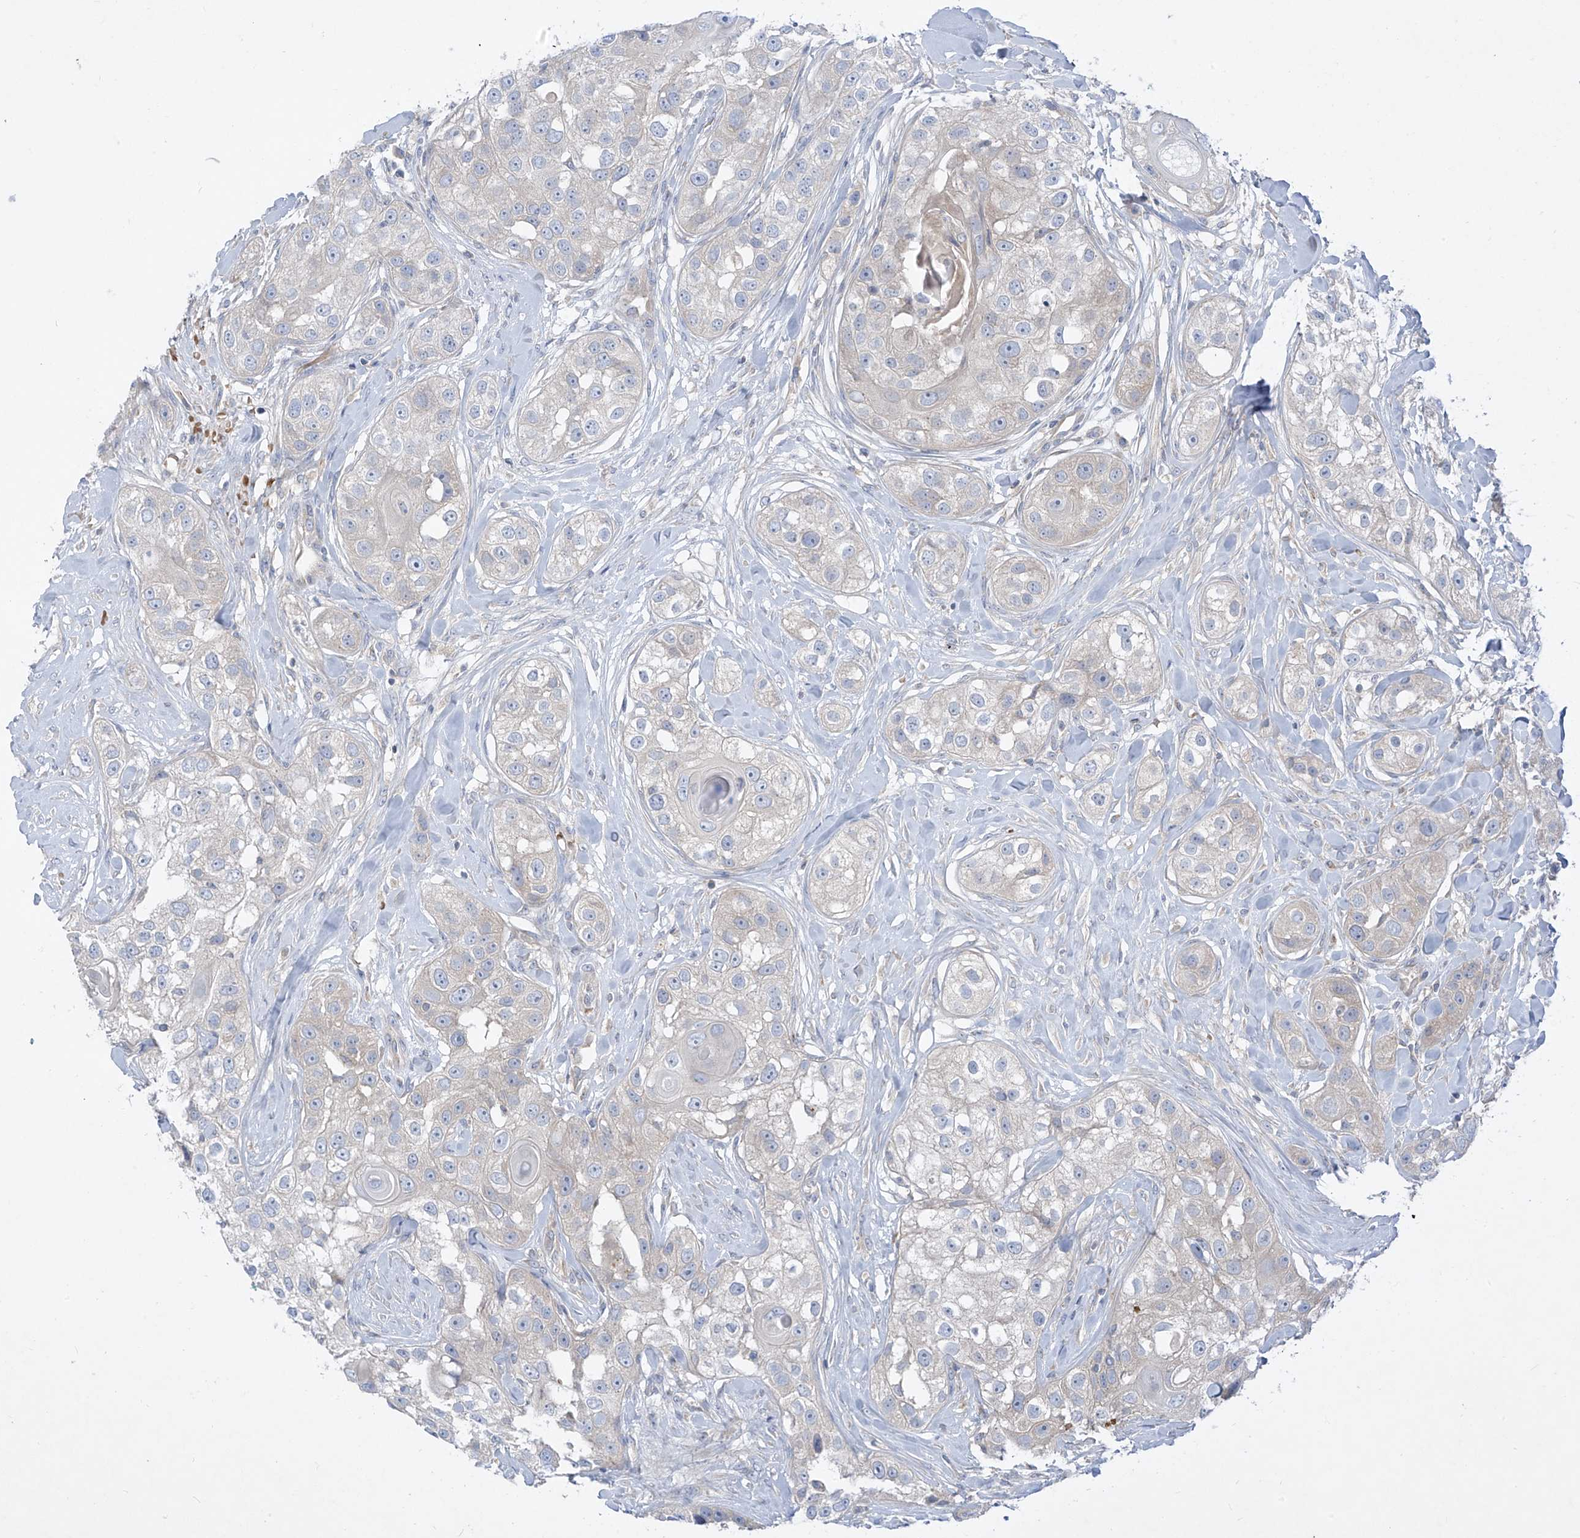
{"staining": {"intensity": "negative", "quantity": "none", "location": "none"}, "tissue": "head and neck cancer", "cell_type": "Tumor cells", "image_type": "cancer", "snomed": [{"axis": "morphology", "description": "Normal tissue, NOS"}, {"axis": "morphology", "description": "Squamous cell carcinoma, NOS"}, {"axis": "topography", "description": "Skeletal muscle"}, {"axis": "topography", "description": "Head-Neck"}], "caption": "This micrograph is of head and neck cancer (squamous cell carcinoma) stained with immunohistochemistry (IHC) to label a protein in brown with the nuclei are counter-stained blue. There is no staining in tumor cells. Brightfield microscopy of immunohistochemistry stained with DAB (brown) and hematoxylin (blue), captured at high magnification.", "gene": "DGKQ", "patient": {"sex": "male", "age": 51}}